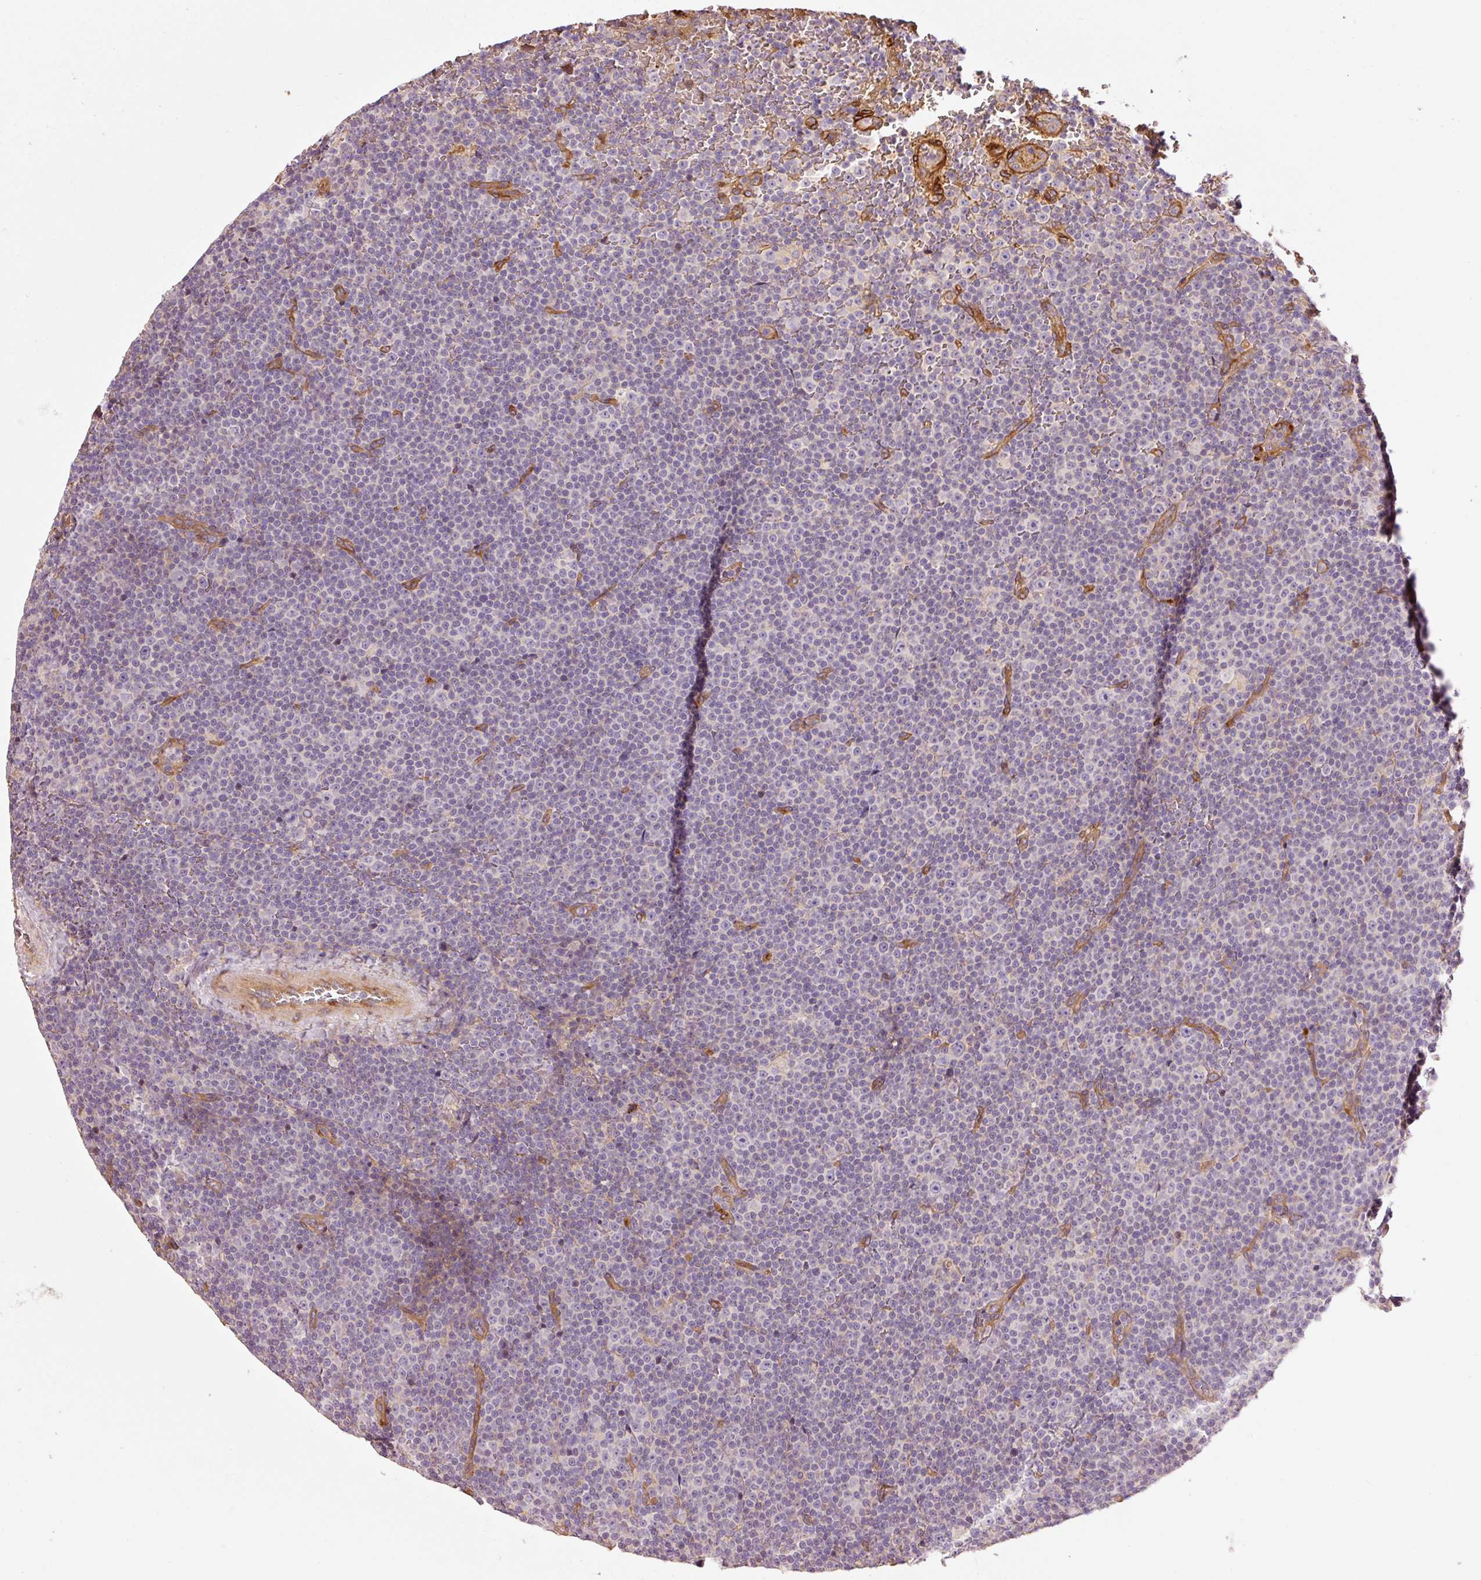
{"staining": {"intensity": "negative", "quantity": "none", "location": "none"}, "tissue": "lymphoma", "cell_type": "Tumor cells", "image_type": "cancer", "snomed": [{"axis": "morphology", "description": "Malignant lymphoma, non-Hodgkin's type, Low grade"}, {"axis": "topography", "description": "Lymph node"}], "caption": "DAB immunohistochemical staining of lymphoma exhibits no significant positivity in tumor cells. Nuclei are stained in blue.", "gene": "NID2", "patient": {"sex": "female", "age": 67}}